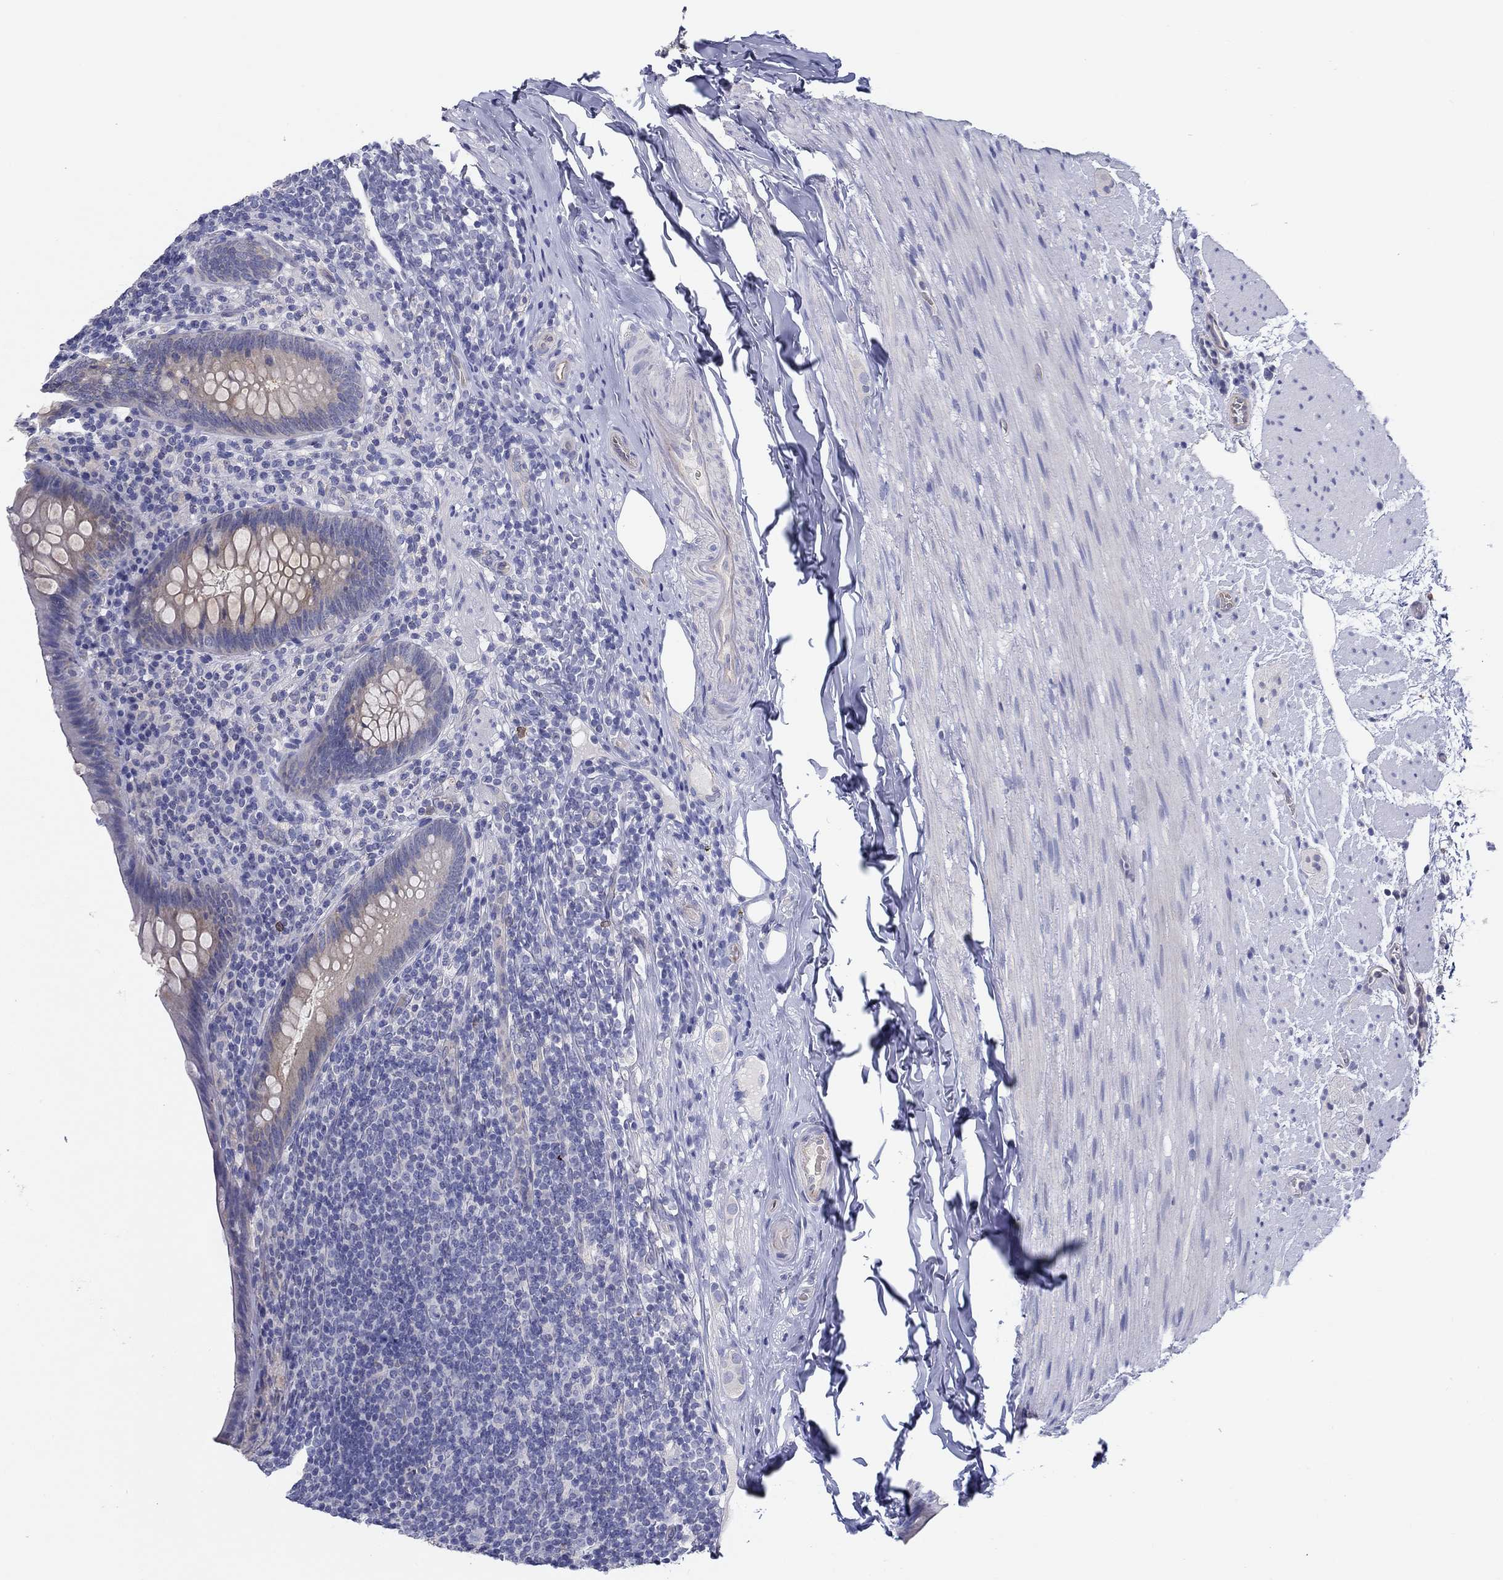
{"staining": {"intensity": "negative", "quantity": "none", "location": "none"}, "tissue": "appendix", "cell_type": "Glandular cells", "image_type": "normal", "snomed": [{"axis": "morphology", "description": "Normal tissue, NOS"}, {"axis": "topography", "description": "Appendix"}], "caption": "Glandular cells show no significant protein positivity in unremarkable appendix.", "gene": "ERMP1", "patient": {"sex": "male", "age": 47}}